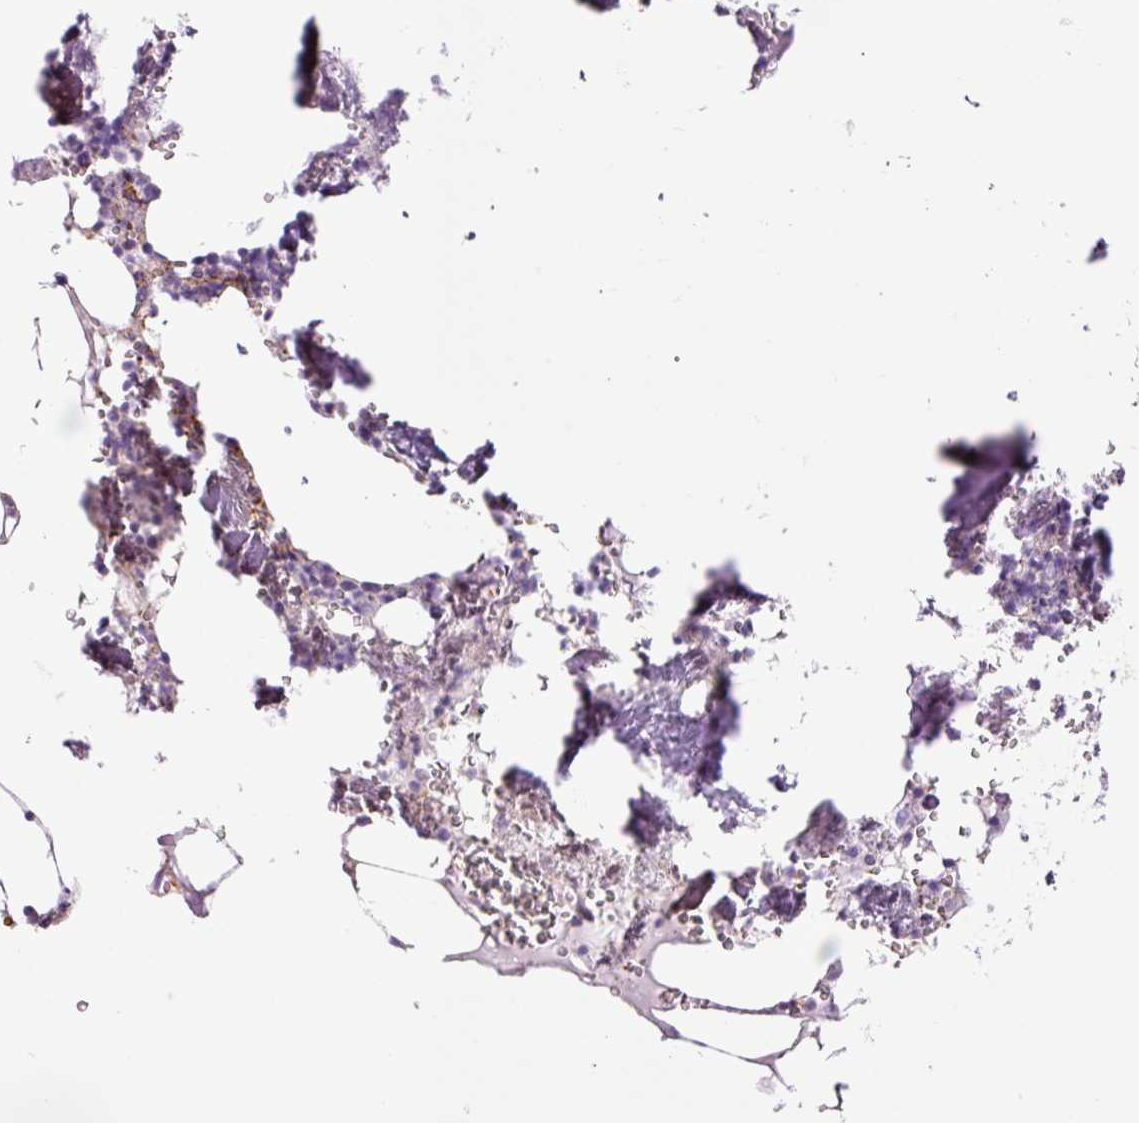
{"staining": {"intensity": "strong", "quantity": "<25%", "location": "cytoplasmic/membranous"}, "tissue": "bone marrow", "cell_type": "Hematopoietic cells", "image_type": "normal", "snomed": [{"axis": "morphology", "description": "Normal tissue, NOS"}, {"axis": "topography", "description": "Bone marrow"}], "caption": "Immunohistochemistry (DAB (3,3'-diaminobenzidine)) staining of normal bone marrow displays strong cytoplasmic/membranous protein positivity in about <25% of hematopoietic cells. (Stains: DAB (3,3'-diaminobenzidine) in brown, nuclei in blue, Microscopy: brightfield microscopy at high magnification).", "gene": "HSPA4L", "patient": {"sex": "male", "age": 54}}